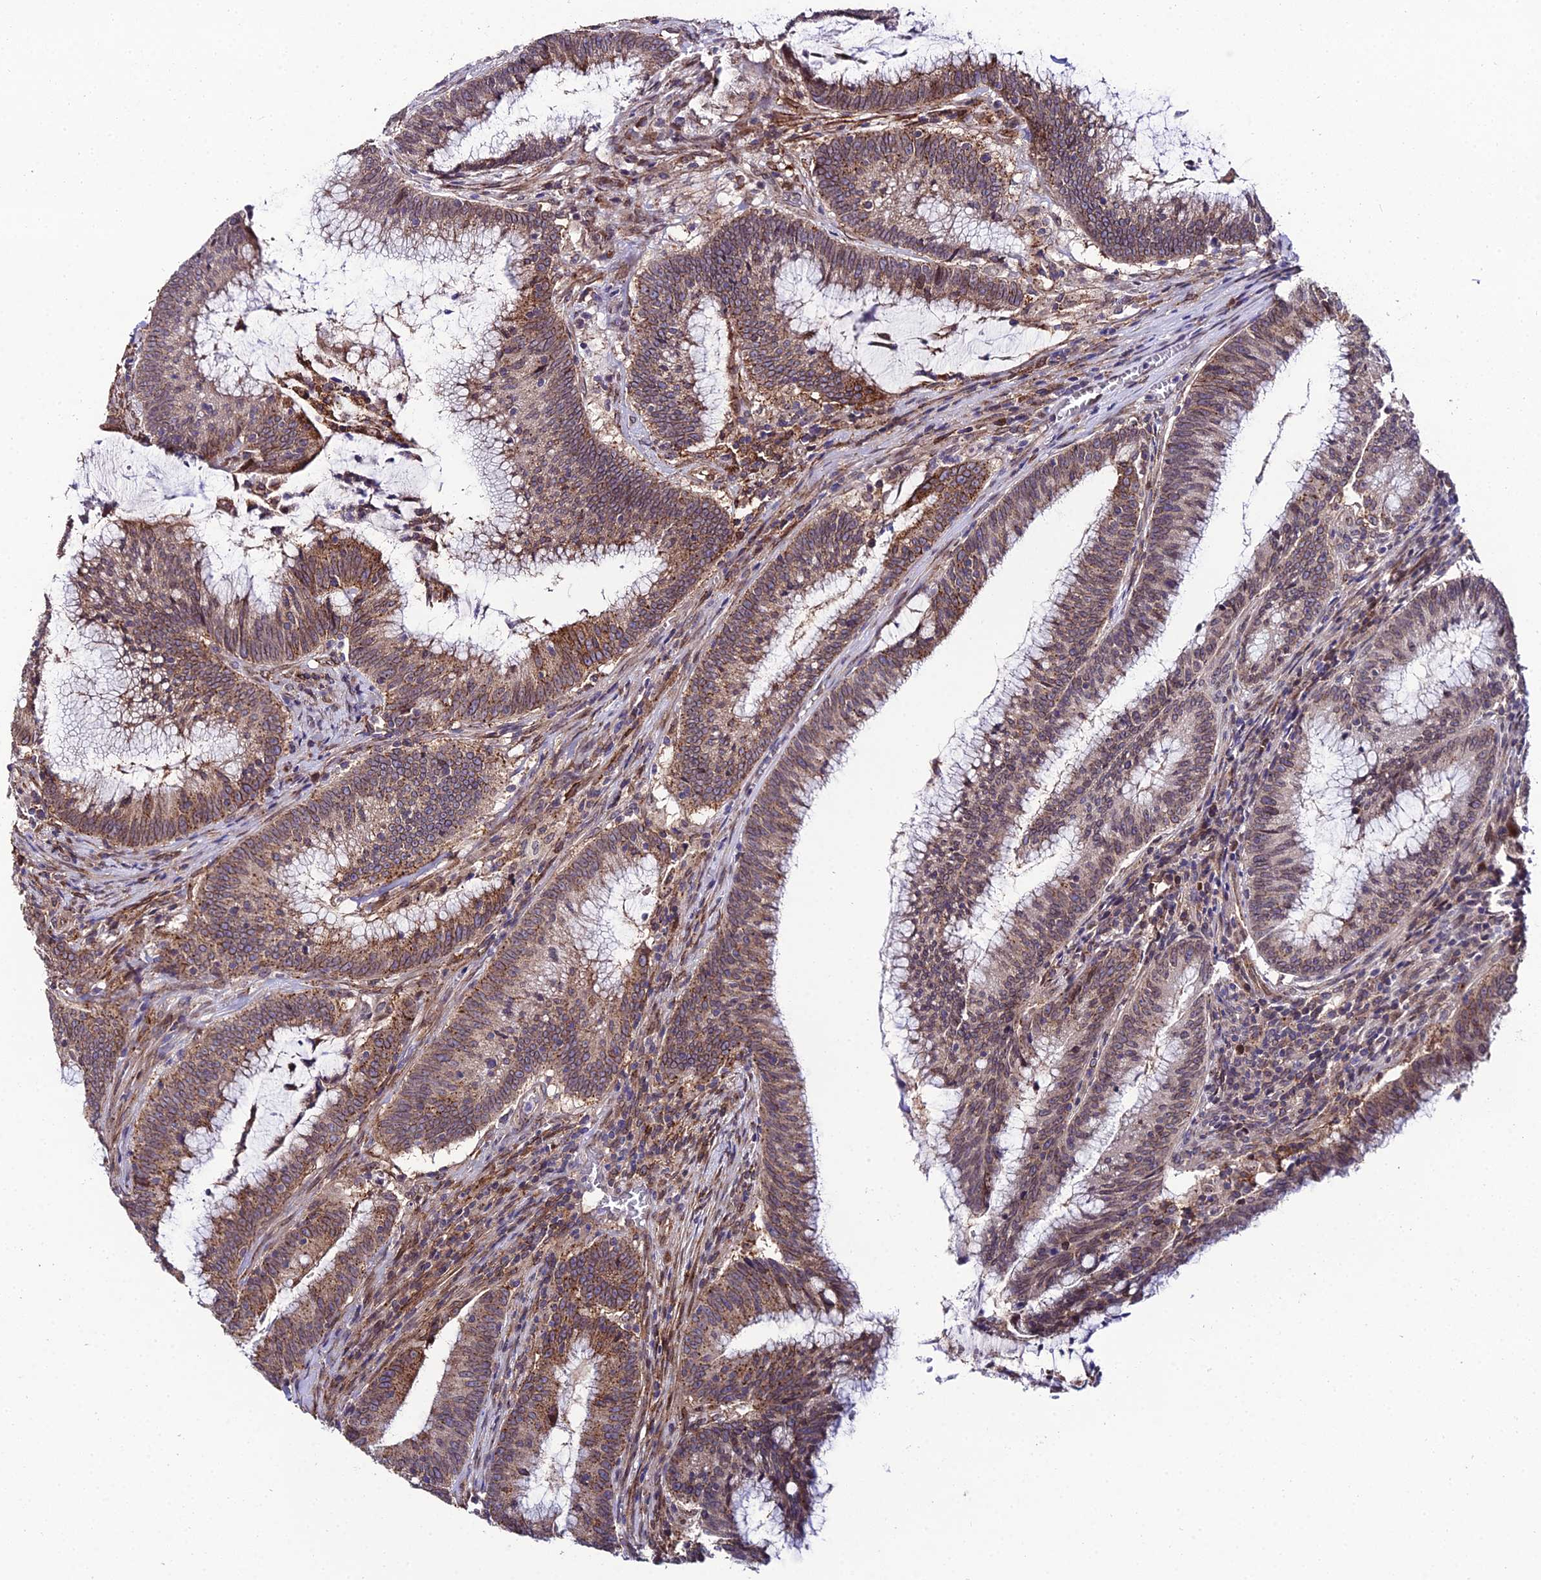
{"staining": {"intensity": "moderate", "quantity": ">75%", "location": "cytoplasmic/membranous"}, "tissue": "colorectal cancer", "cell_type": "Tumor cells", "image_type": "cancer", "snomed": [{"axis": "morphology", "description": "Adenocarcinoma, NOS"}, {"axis": "topography", "description": "Rectum"}], "caption": "Tumor cells display moderate cytoplasmic/membranous staining in approximately >75% of cells in colorectal cancer.", "gene": "DDX19A", "patient": {"sex": "female", "age": 77}}